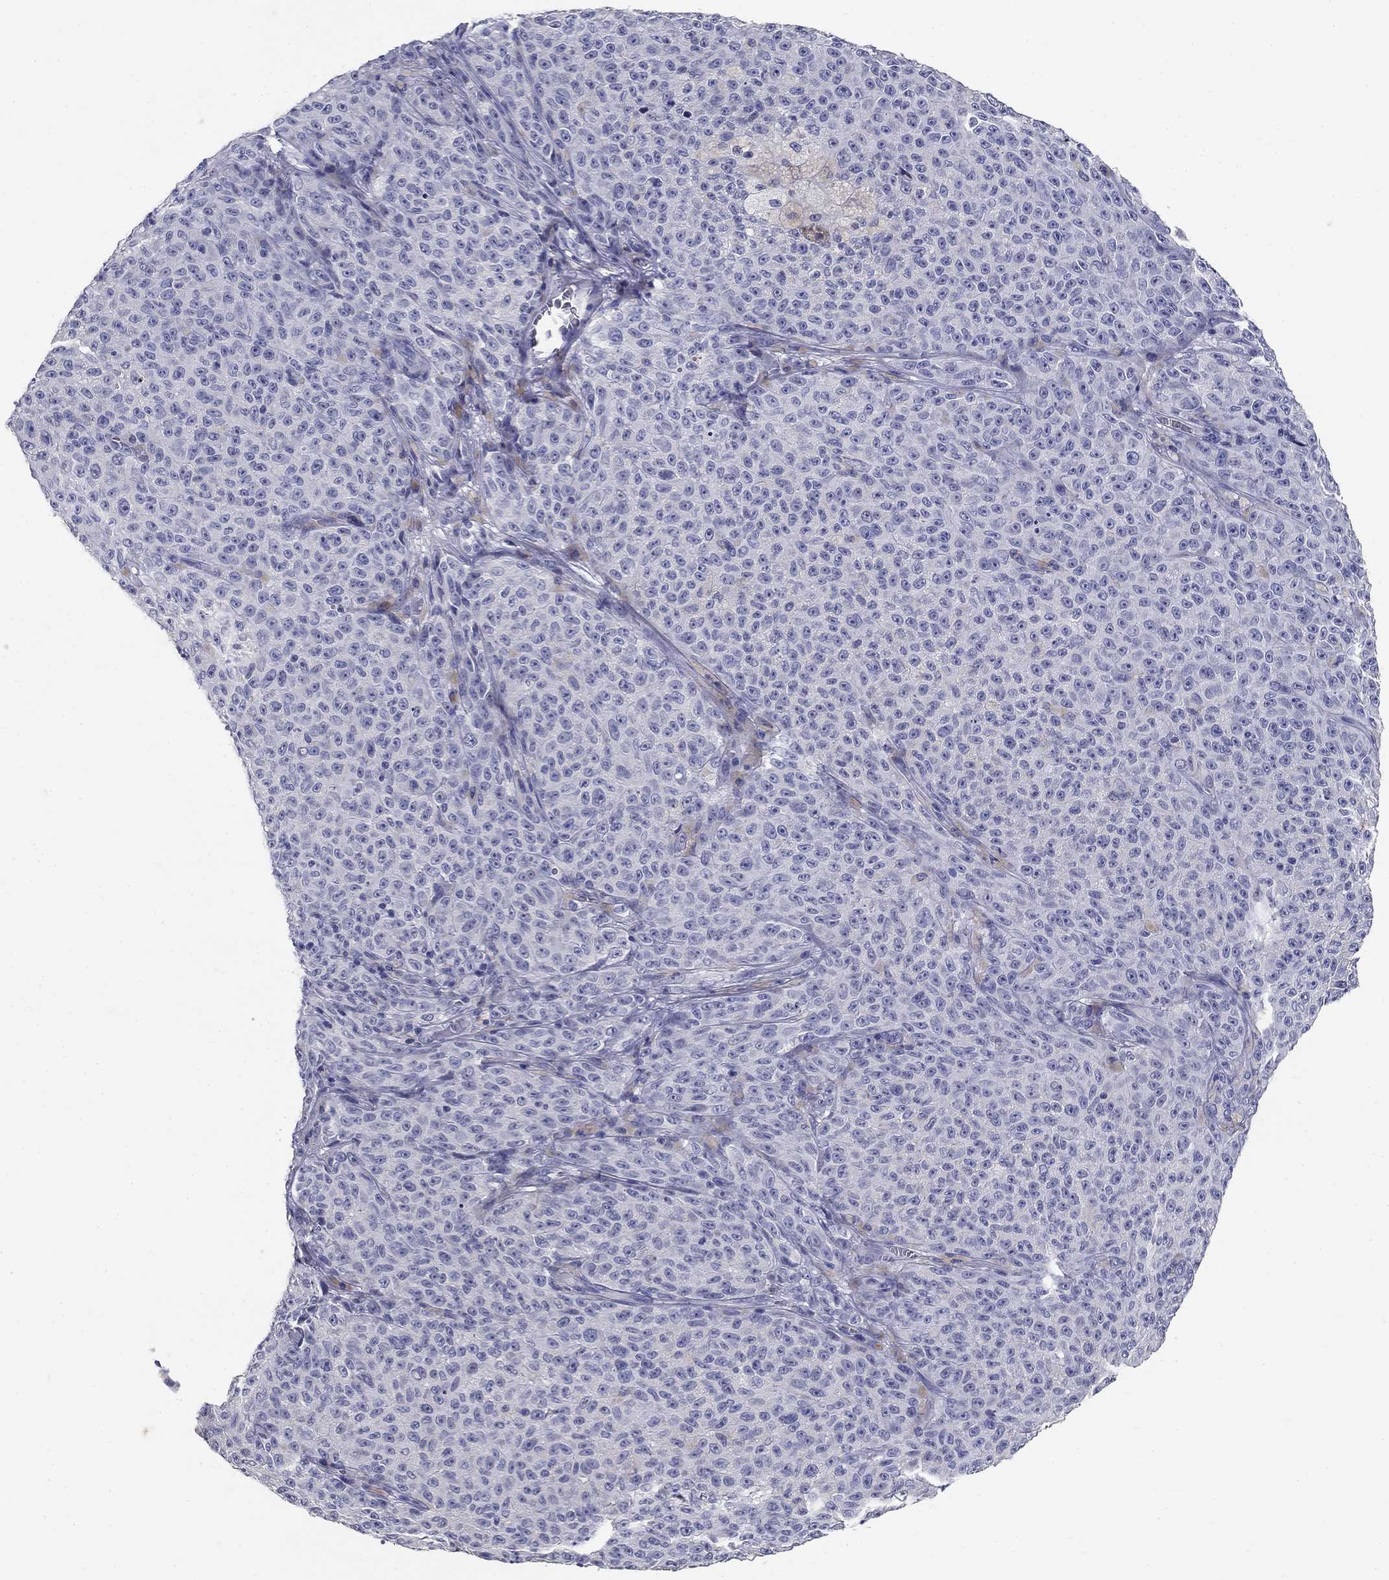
{"staining": {"intensity": "negative", "quantity": "none", "location": "none"}, "tissue": "melanoma", "cell_type": "Tumor cells", "image_type": "cancer", "snomed": [{"axis": "morphology", "description": "Malignant melanoma, NOS"}, {"axis": "topography", "description": "Skin"}], "caption": "DAB (3,3'-diaminobenzidine) immunohistochemical staining of melanoma exhibits no significant positivity in tumor cells.", "gene": "POMC", "patient": {"sex": "female", "age": 82}}